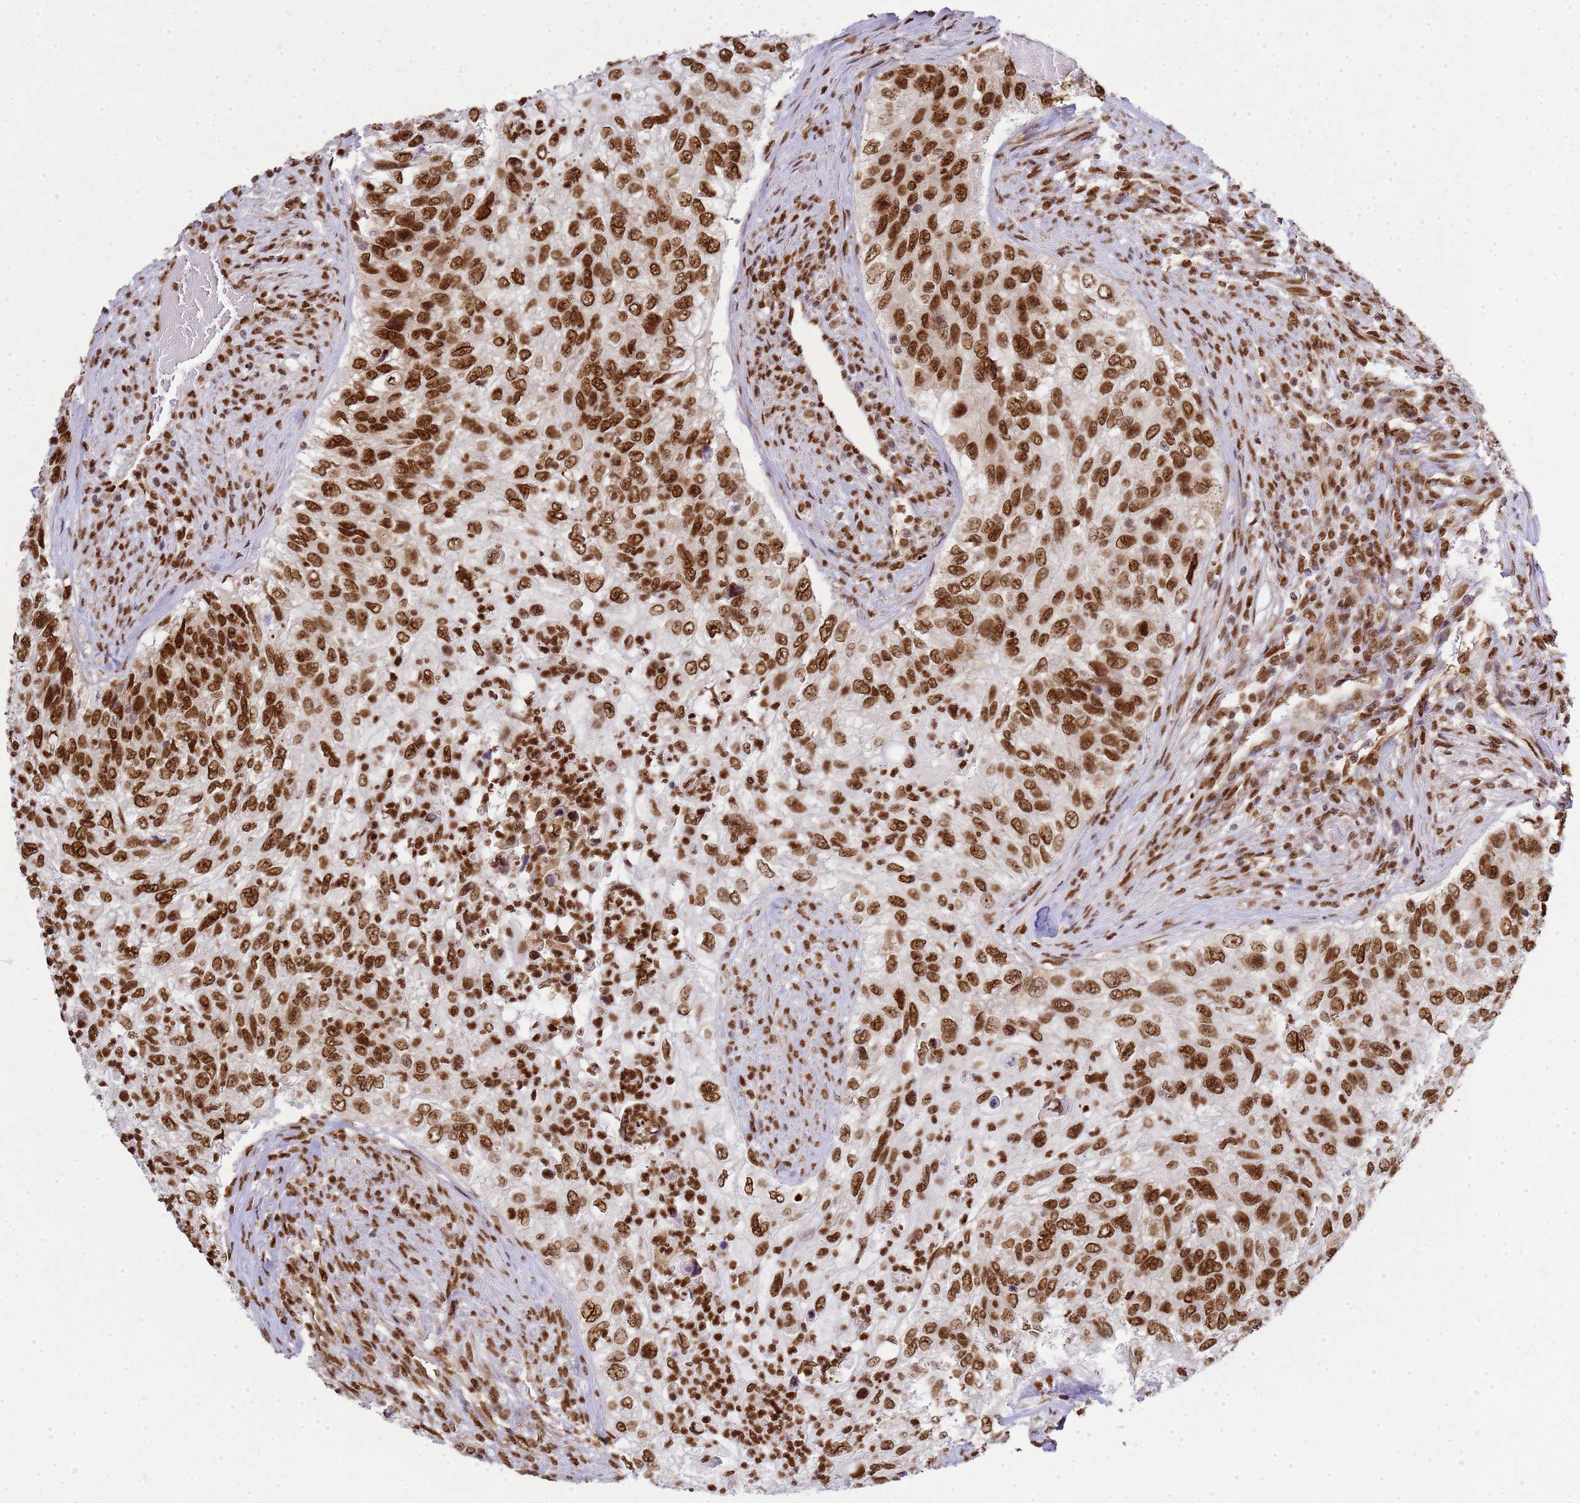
{"staining": {"intensity": "strong", "quantity": ">75%", "location": "nuclear"}, "tissue": "urothelial cancer", "cell_type": "Tumor cells", "image_type": "cancer", "snomed": [{"axis": "morphology", "description": "Urothelial carcinoma, High grade"}, {"axis": "topography", "description": "Urinary bladder"}], "caption": "Immunohistochemistry (DAB (3,3'-diaminobenzidine)) staining of high-grade urothelial carcinoma reveals strong nuclear protein positivity in approximately >75% of tumor cells.", "gene": "APEX1", "patient": {"sex": "female", "age": 60}}